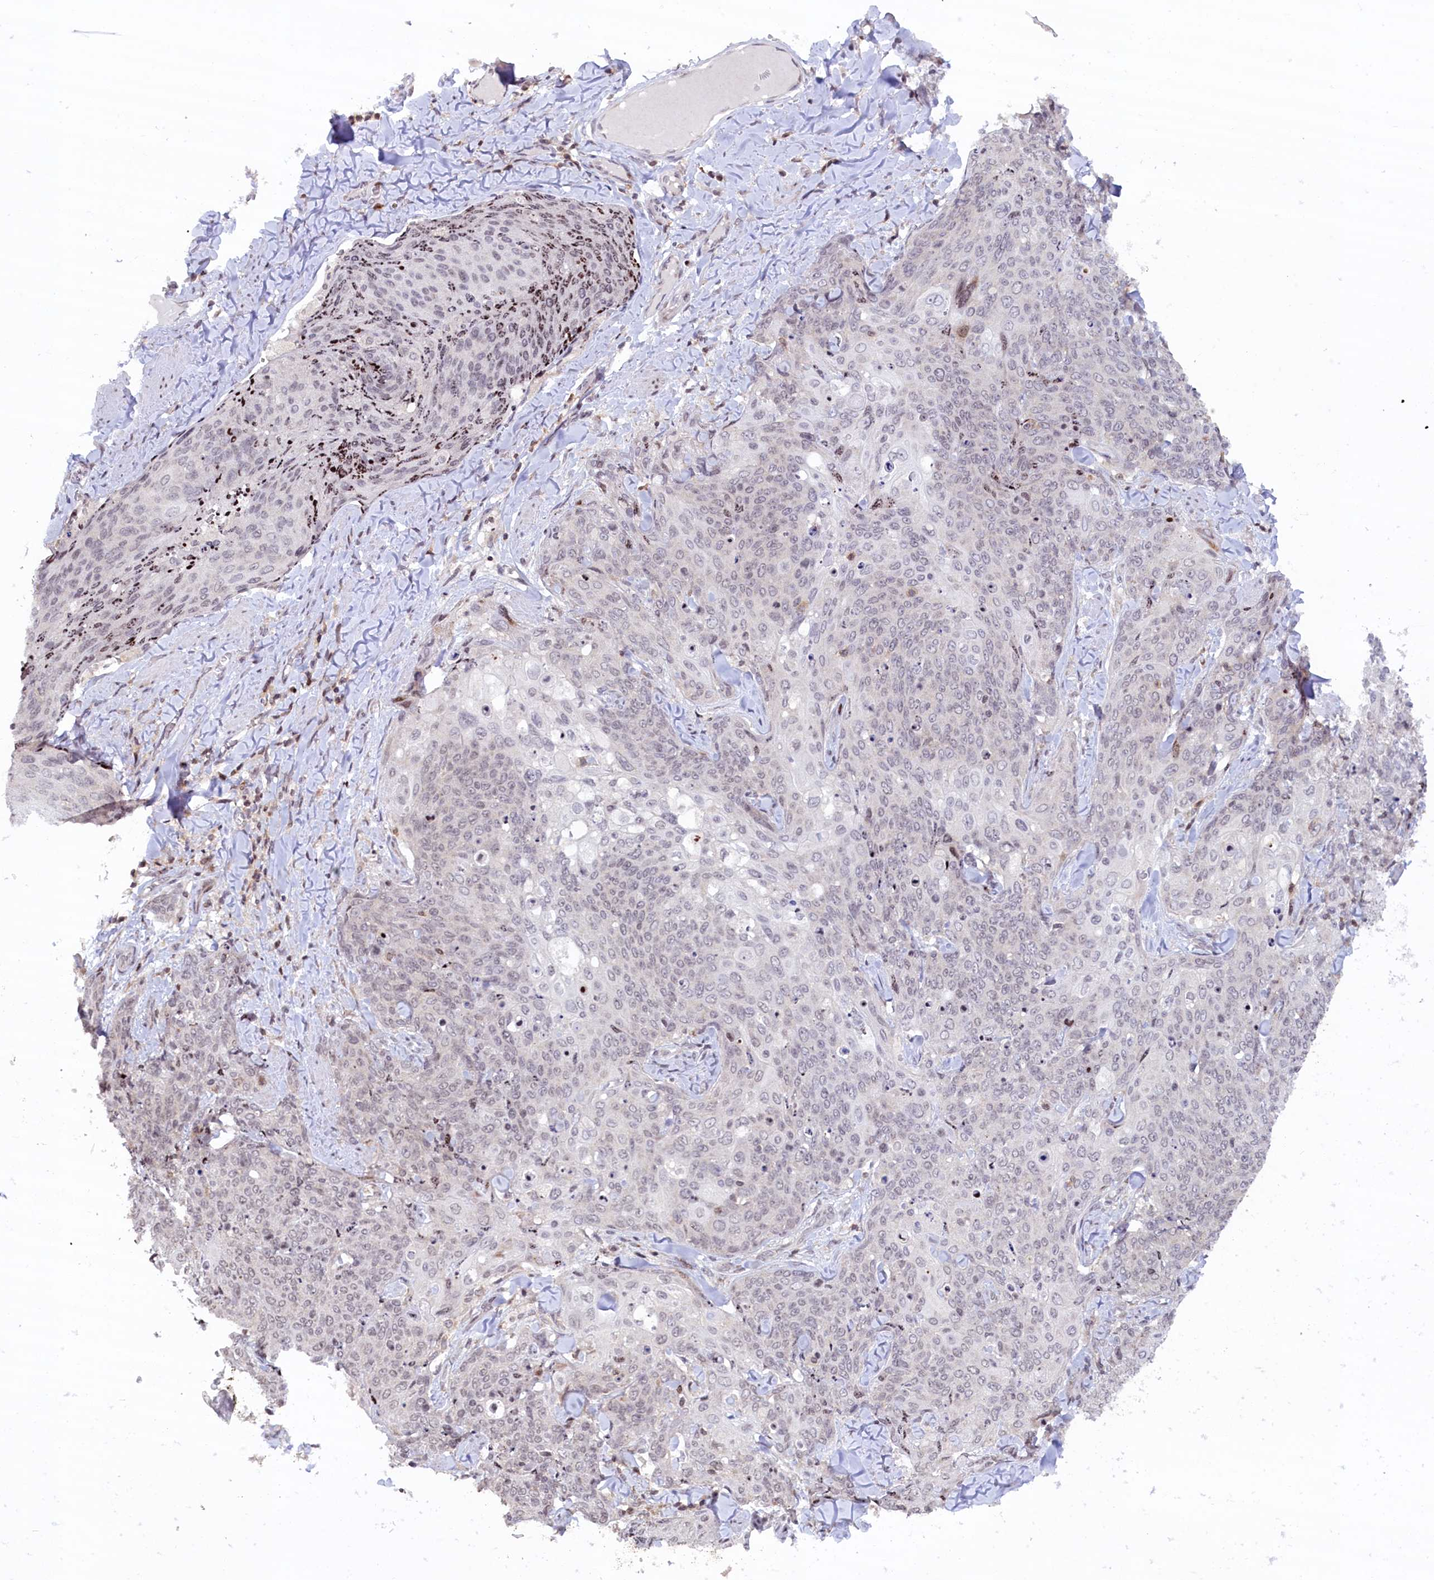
{"staining": {"intensity": "negative", "quantity": "none", "location": "none"}, "tissue": "skin cancer", "cell_type": "Tumor cells", "image_type": "cancer", "snomed": [{"axis": "morphology", "description": "Squamous cell carcinoma, NOS"}, {"axis": "topography", "description": "Skin"}, {"axis": "topography", "description": "Vulva"}], "caption": "The histopathology image demonstrates no significant positivity in tumor cells of skin cancer.", "gene": "FYB1", "patient": {"sex": "female", "age": 85}}